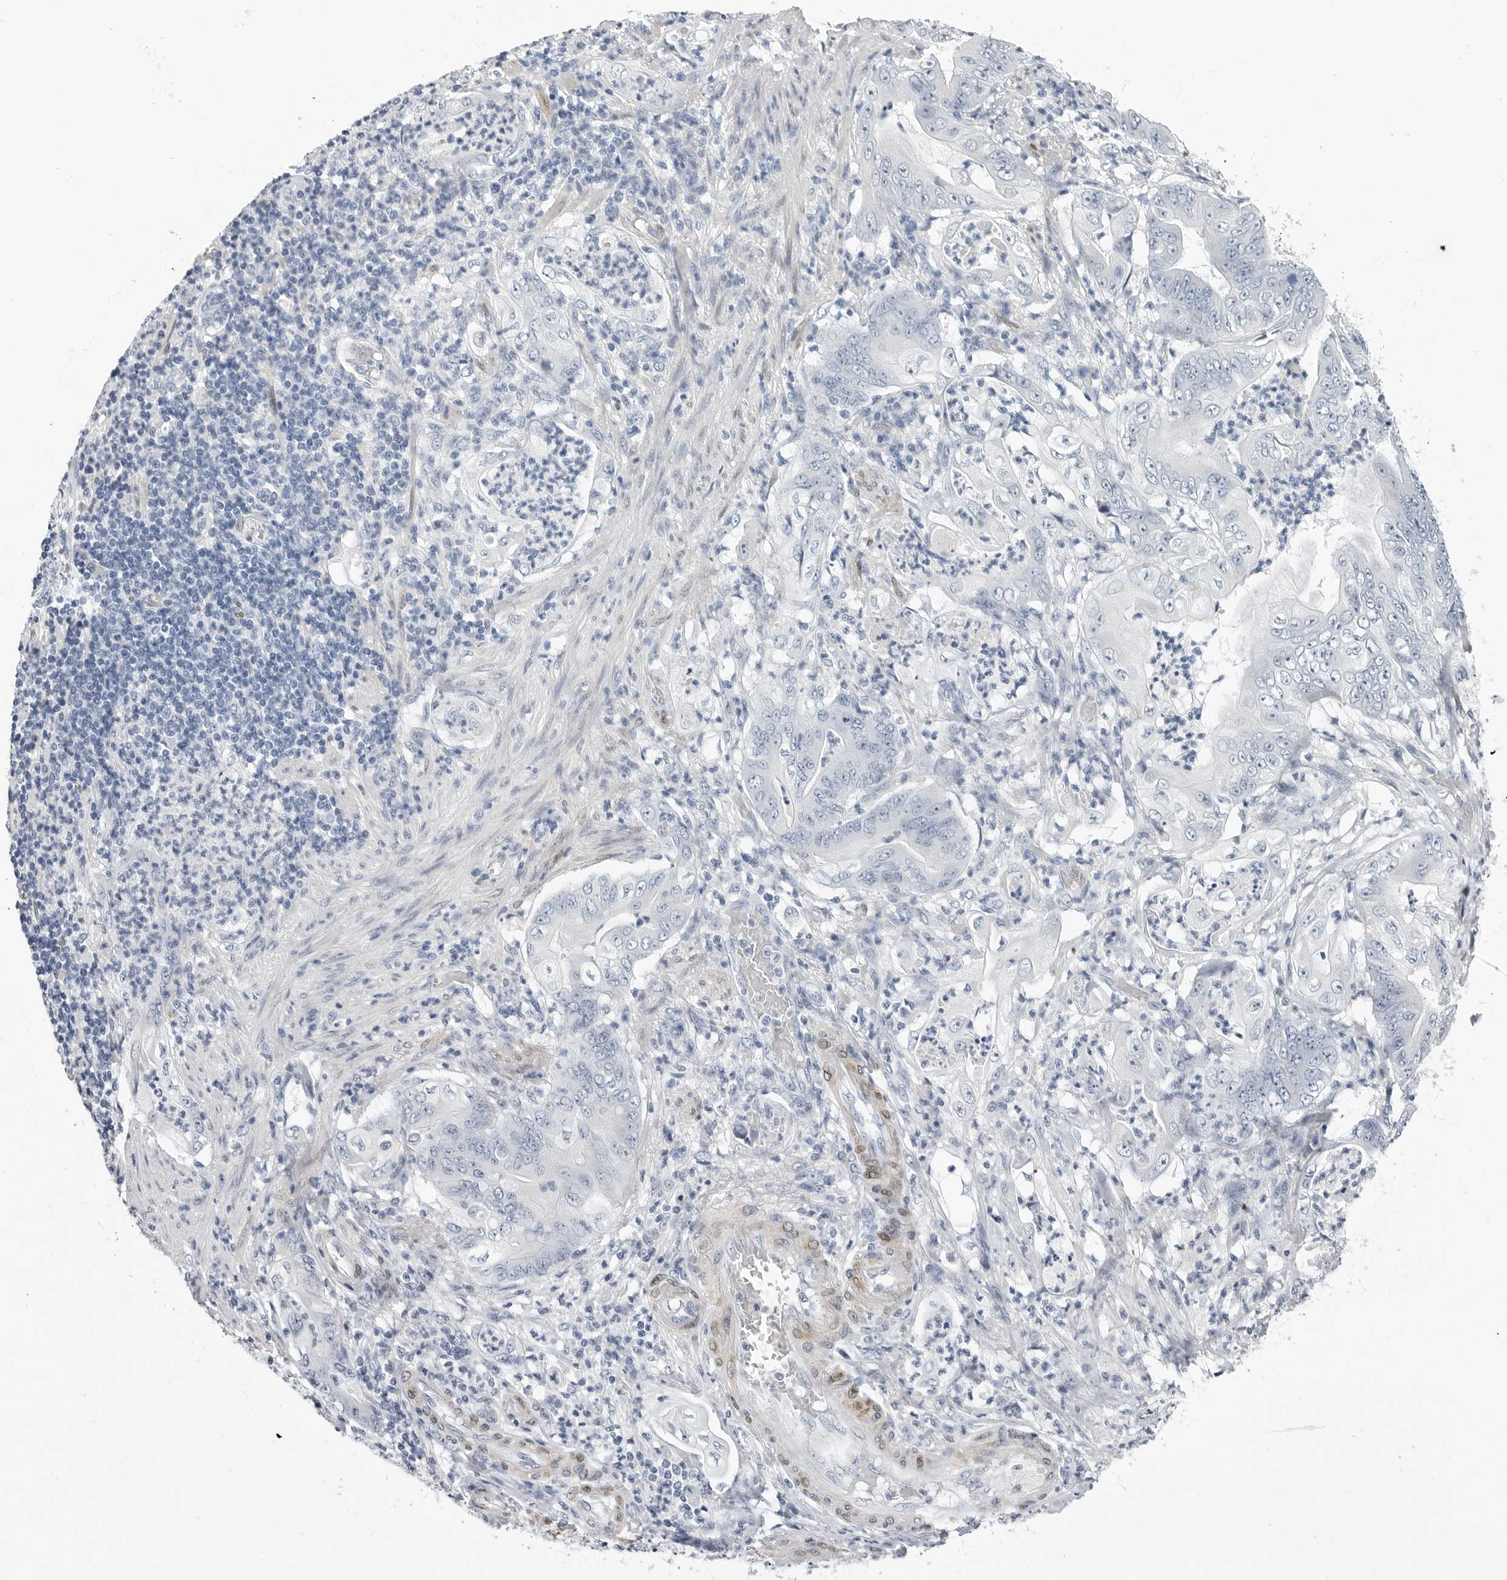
{"staining": {"intensity": "negative", "quantity": "none", "location": "none"}, "tissue": "stomach cancer", "cell_type": "Tumor cells", "image_type": "cancer", "snomed": [{"axis": "morphology", "description": "Adenocarcinoma, NOS"}, {"axis": "topography", "description": "Stomach"}], "caption": "Adenocarcinoma (stomach) stained for a protein using immunohistochemistry (IHC) reveals no staining tumor cells.", "gene": "PLN", "patient": {"sex": "female", "age": 73}}